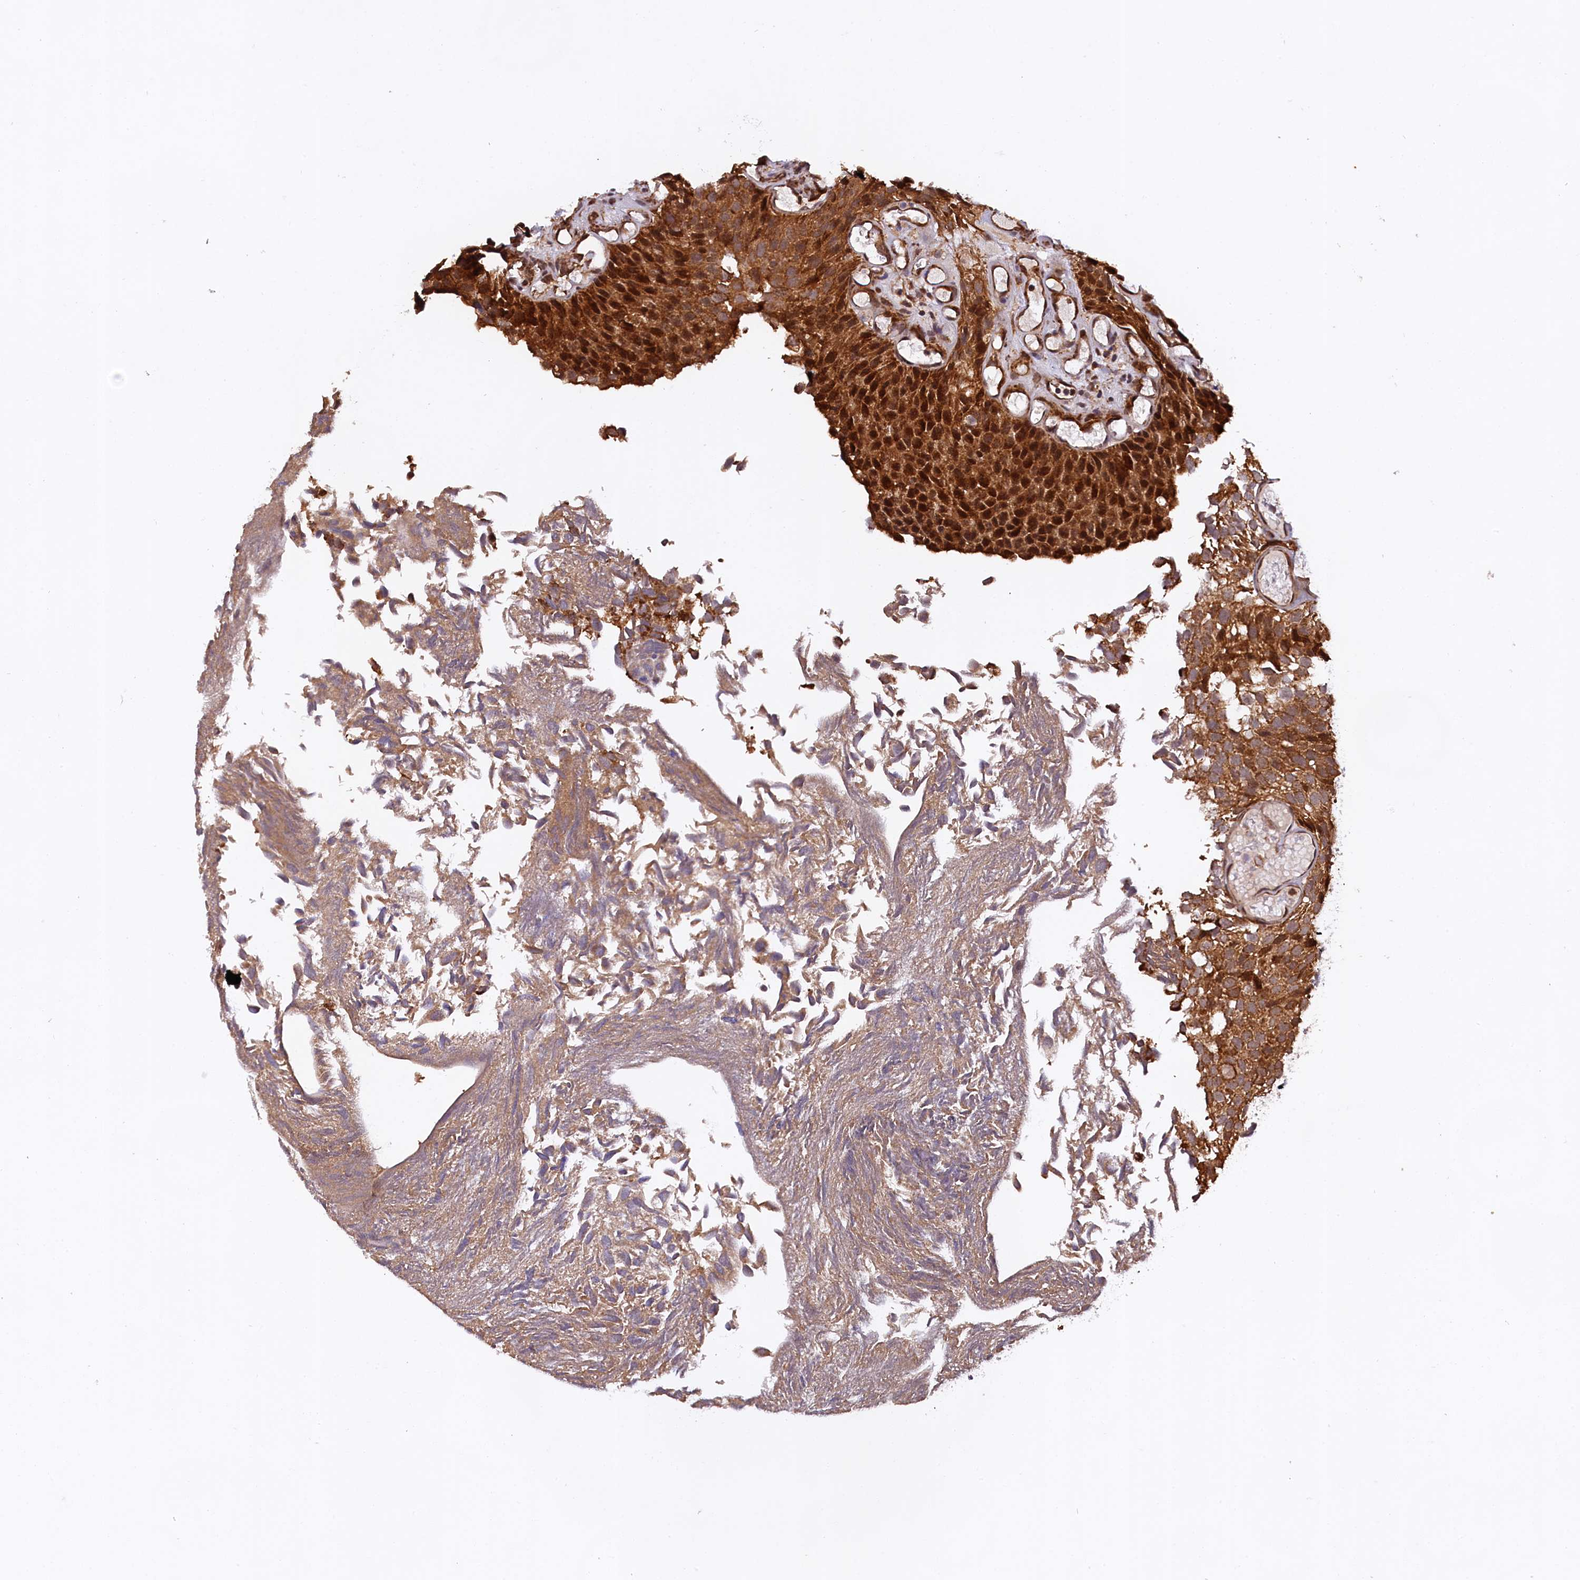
{"staining": {"intensity": "strong", "quantity": ">75%", "location": "cytoplasmic/membranous"}, "tissue": "urothelial cancer", "cell_type": "Tumor cells", "image_type": "cancer", "snomed": [{"axis": "morphology", "description": "Urothelial carcinoma, Low grade"}, {"axis": "topography", "description": "Urinary bladder"}], "caption": "Immunohistochemistry (IHC) of human urothelial cancer reveals high levels of strong cytoplasmic/membranous positivity in about >75% of tumor cells.", "gene": "DOHH", "patient": {"sex": "male", "age": 89}}